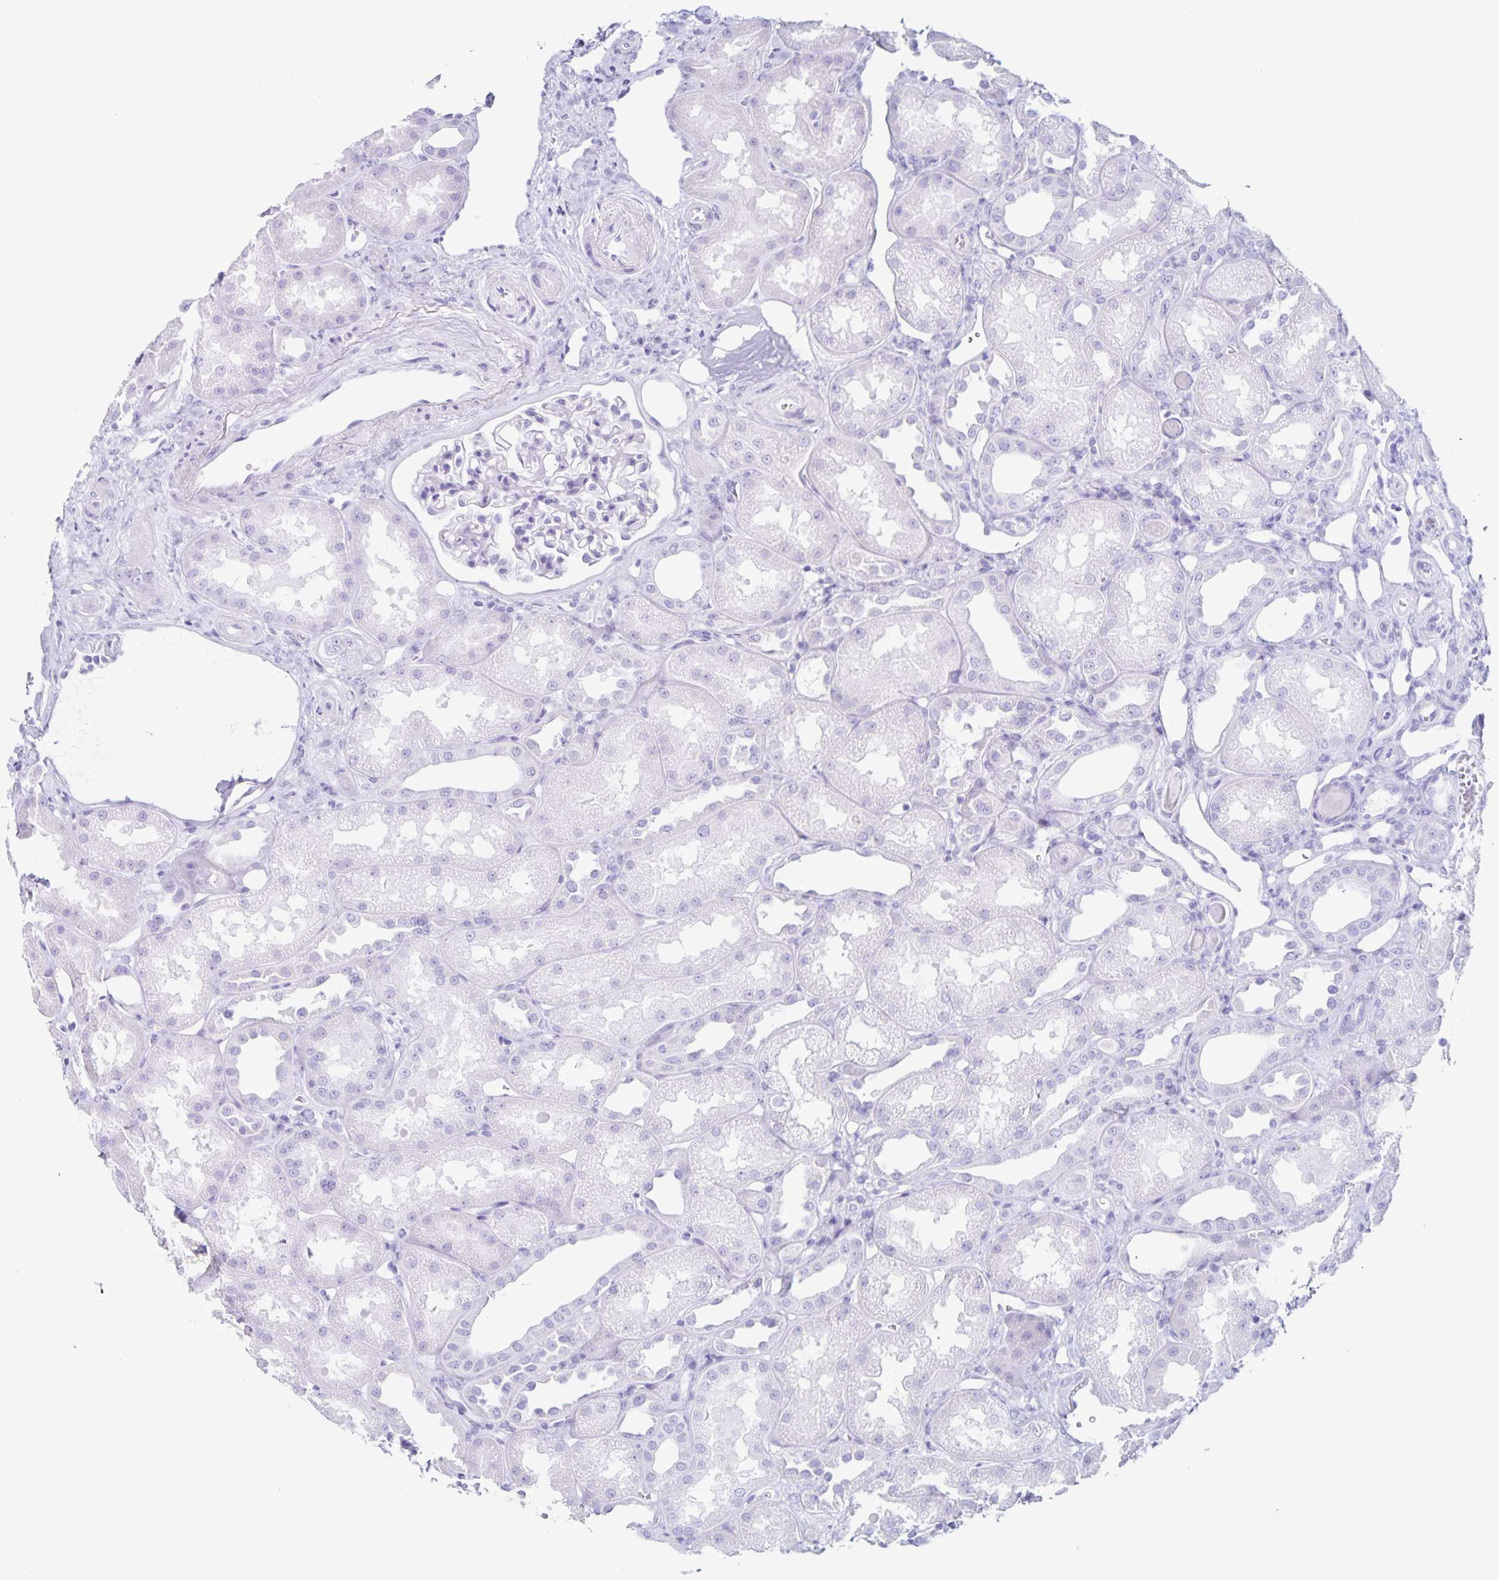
{"staining": {"intensity": "negative", "quantity": "none", "location": "none"}, "tissue": "kidney", "cell_type": "Cells in glomeruli", "image_type": "normal", "snomed": [{"axis": "morphology", "description": "Normal tissue, NOS"}, {"axis": "topography", "description": "Kidney"}], "caption": "Immunohistochemistry (IHC) micrograph of benign kidney: human kidney stained with DAB (3,3'-diaminobenzidine) exhibits no significant protein expression in cells in glomeruli.", "gene": "C12orf56", "patient": {"sex": "male", "age": 61}}